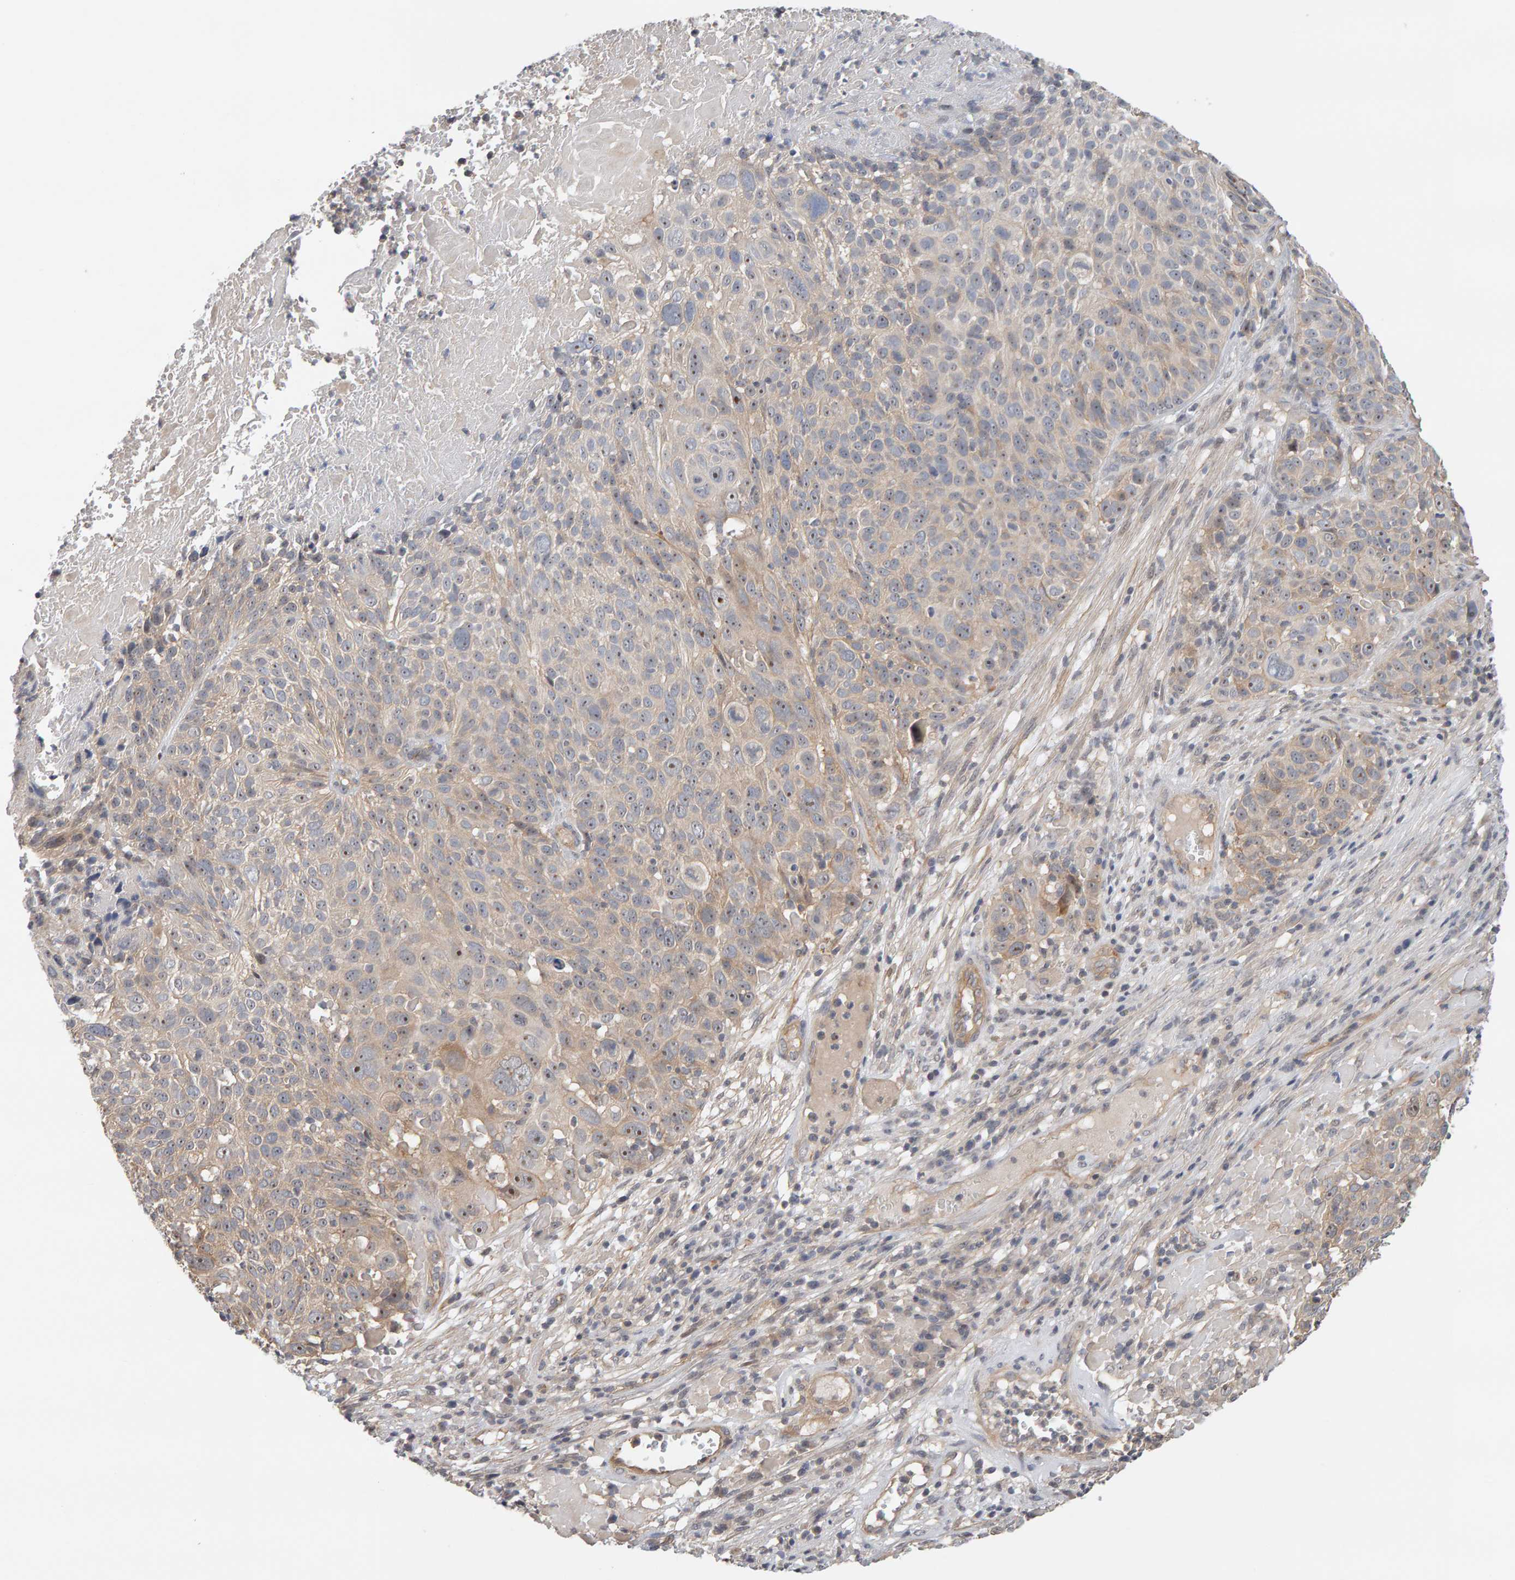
{"staining": {"intensity": "weak", "quantity": "25%-75%", "location": "cytoplasmic/membranous,nuclear"}, "tissue": "cervical cancer", "cell_type": "Tumor cells", "image_type": "cancer", "snomed": [{"axis": "morphology", "description": "Squamous cell carcinoma, NOS"}, {"axis": "topography", "description": "Cervix"}], "caption": "High-power microscopy captured an immunohistochemistry image of squamous cell carcinoma (cervical), revealing weak cytoplasmic/membranous and nuclear expression in approximately 25%-75% of tumor cells.", "gene": "PPP1R16A", "patient": {"sex": "female", "age": 74}}